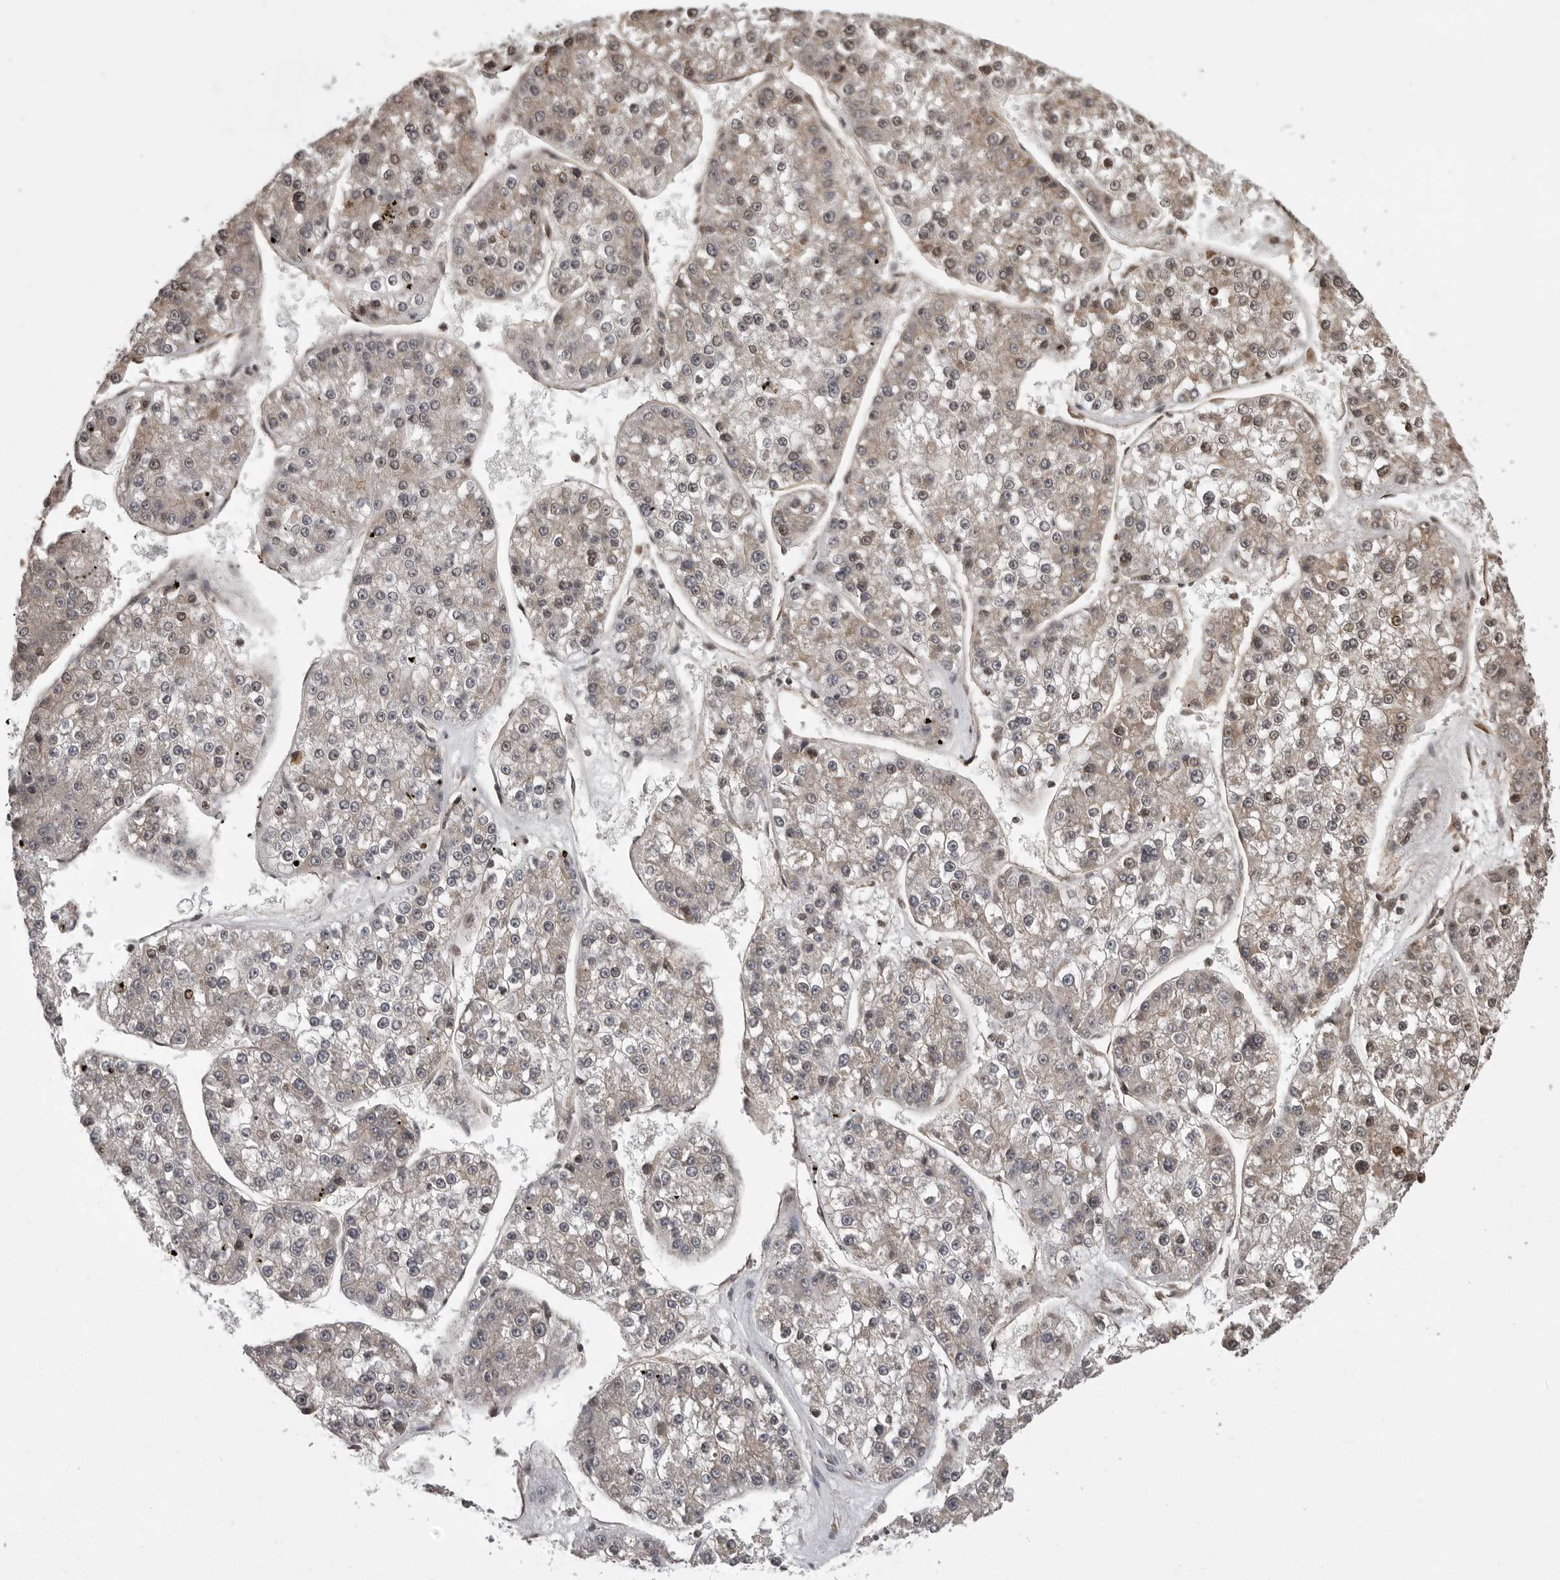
{"staining": {"intensity": "weak", "quantity": "<25%", "location": "cytoplasmic/membranous"}, "tissue": "liver cancer", "cell_type": "Tumor cells", "image_type": "cancer", "snomed": [{"axis": "morphology", "description": "Carcinoma, Hepatocellular, NOS"}, {"axis": "topography", "description": "Liver"}], "caption": "Histopathology image shows no significant protein staining in tumor cells of liver cancer (hepatocellular carcinoma).", "gene": "DNAJC8", "patient": {"sex": "female", "age": 73}}